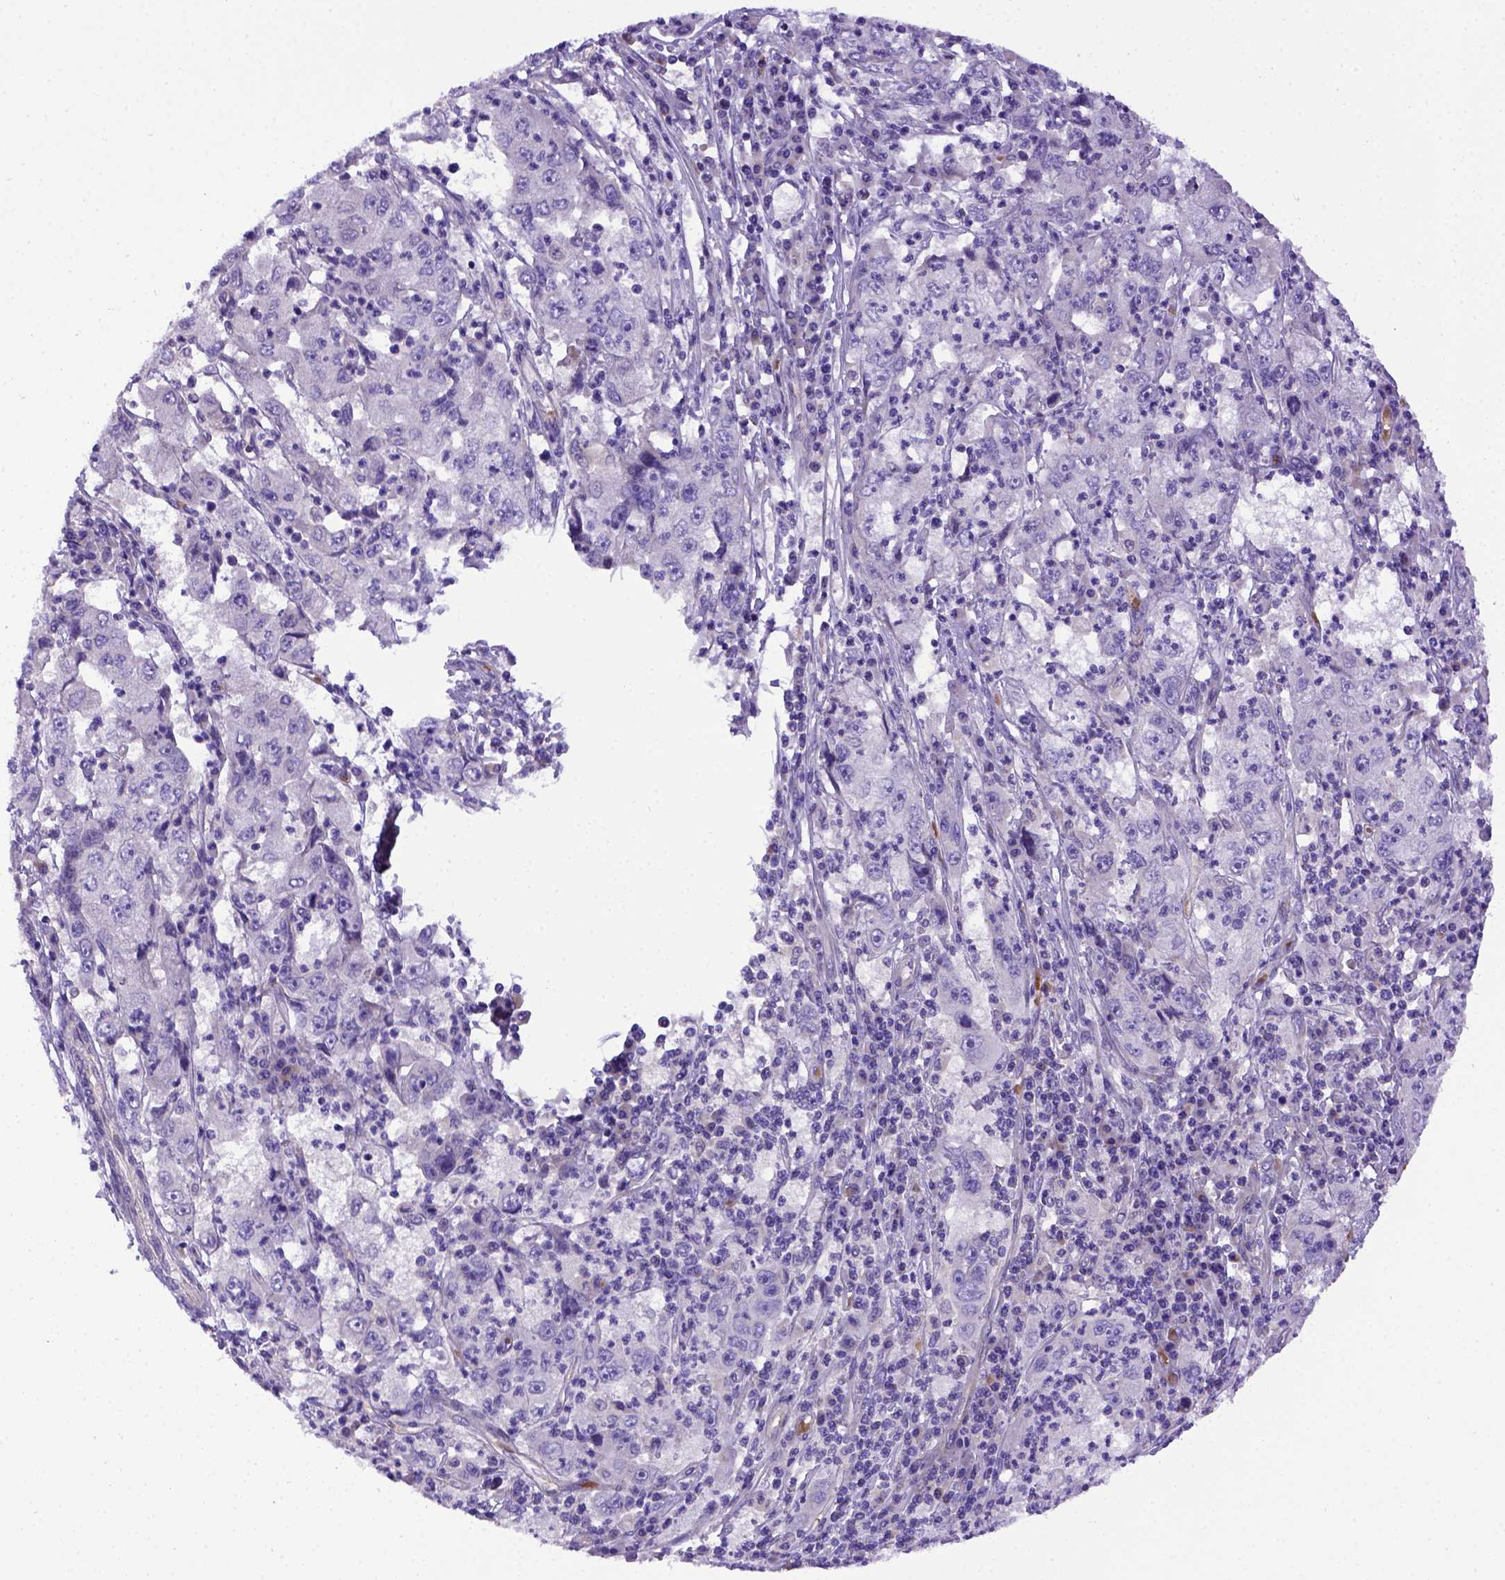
{"staining": {"intensity": "negative", "quantity": "none", "location": "none"}, "tissue": "cervical cancer", "cell_type": "Tumor cells", "image_type": "cancer", "snomed": [{"axis": "morphology", "description": "Squamous cell carcinoma, NOS"}, {"axis": "topography", "description": "Cervix"}], "caption": "IHC of squamous cell carcinoma (cervical) exhibits no positivity in tumor cells.", "gene": "ADAM12", "patient": {"sex": "female", "age": 36}}